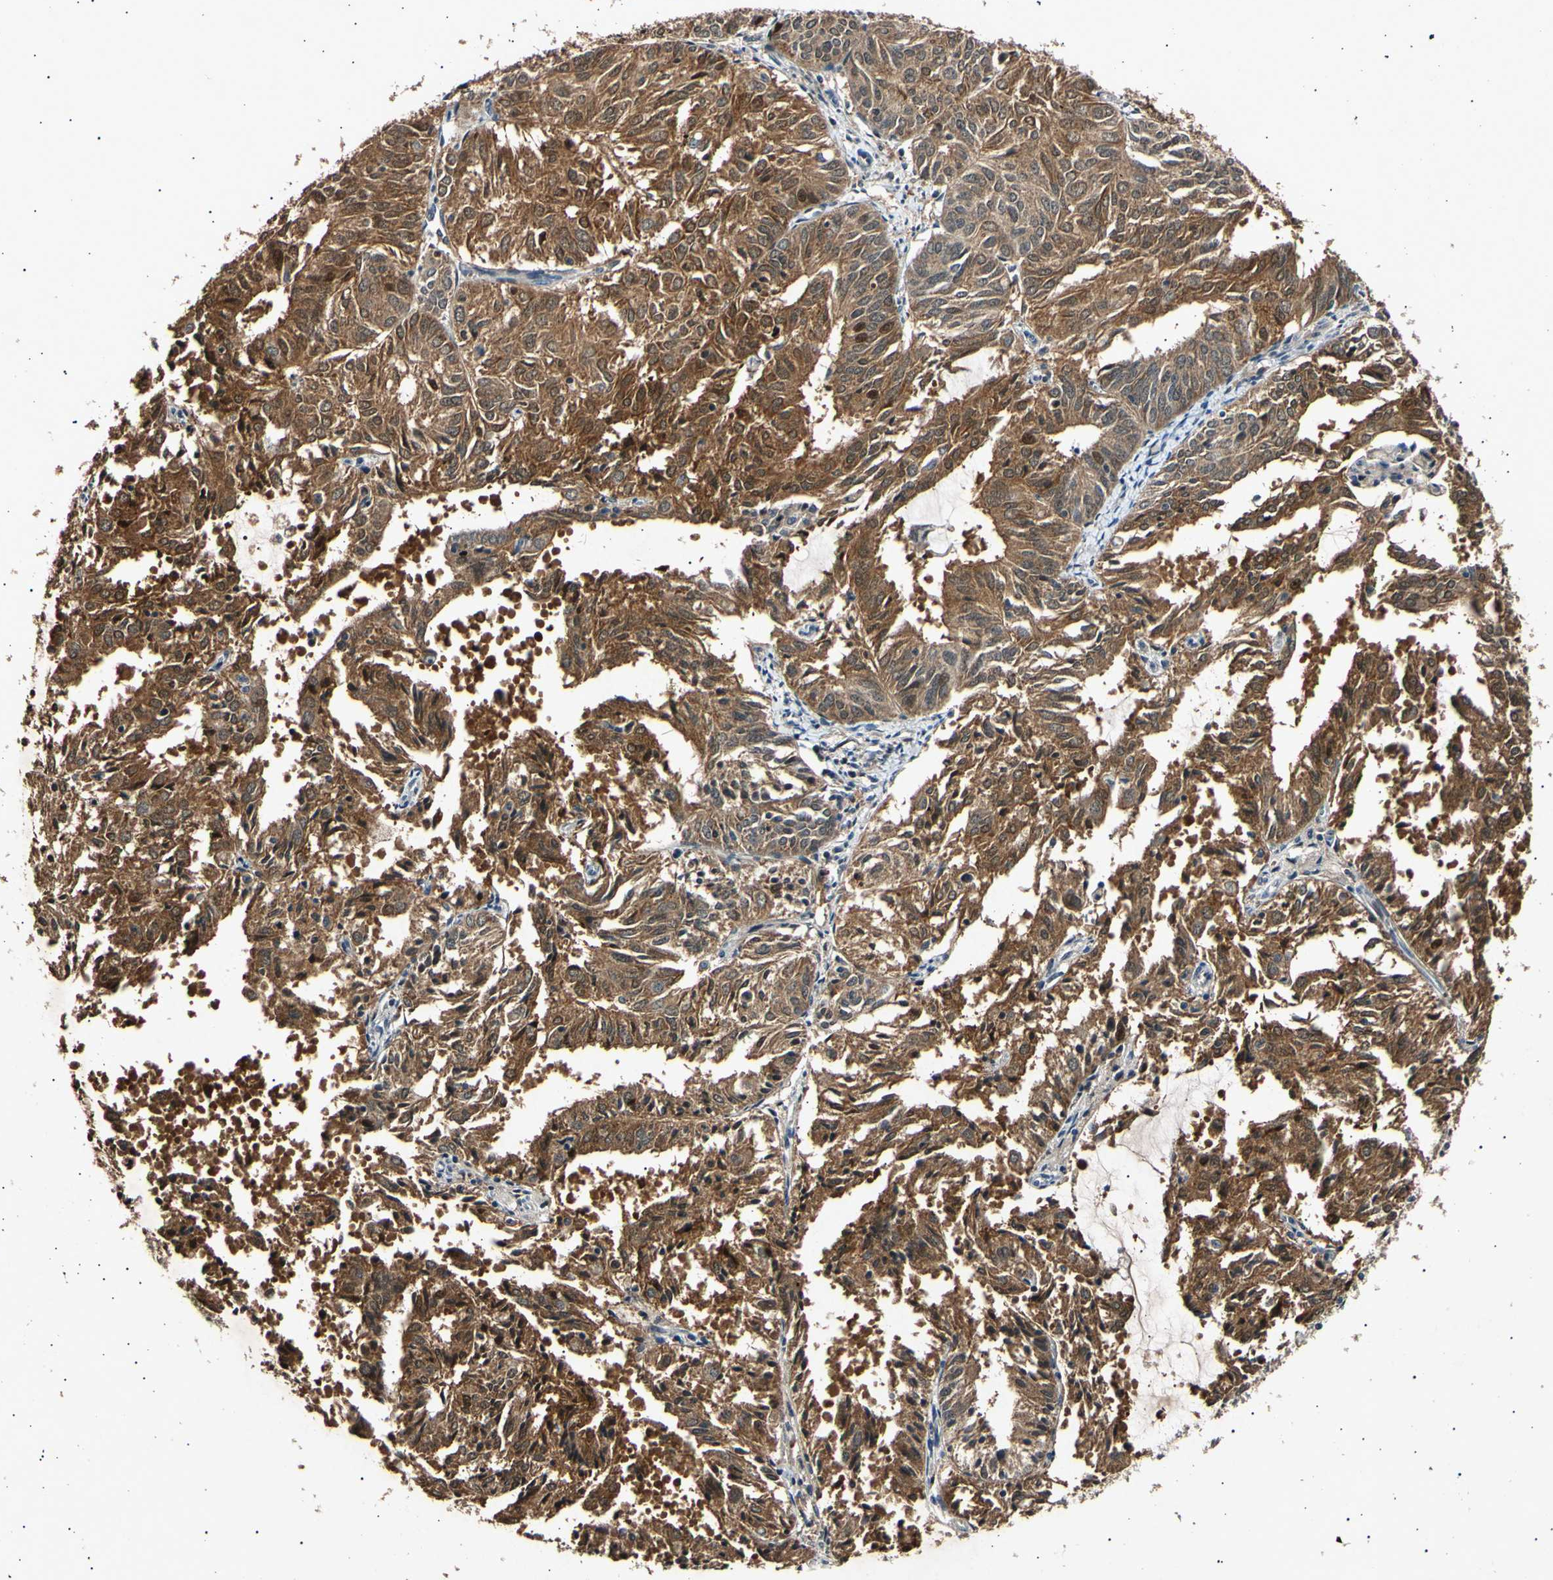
{"staining": {"intensity": "moderate", "quantity": ">75%", "location": "cytoplasmic/membranous"}, "tissue": "endometrial cancer", "cell_type": "Tumor cells", "image_type": "cancer", "snomed": [{"axis": "morphology", "description": "Adenocarcinoma, NOS"}, {"axis": "topography", "description": "Uterus"}], "caption": "IHC of adenocarcinoma (endometrial) reveals medium levels of moderate cytoplasmic/membranous staining in approximately >75% of tumor cells.", "gene": "ADCY3", "patient": {"sex": "female", "age": 60}}